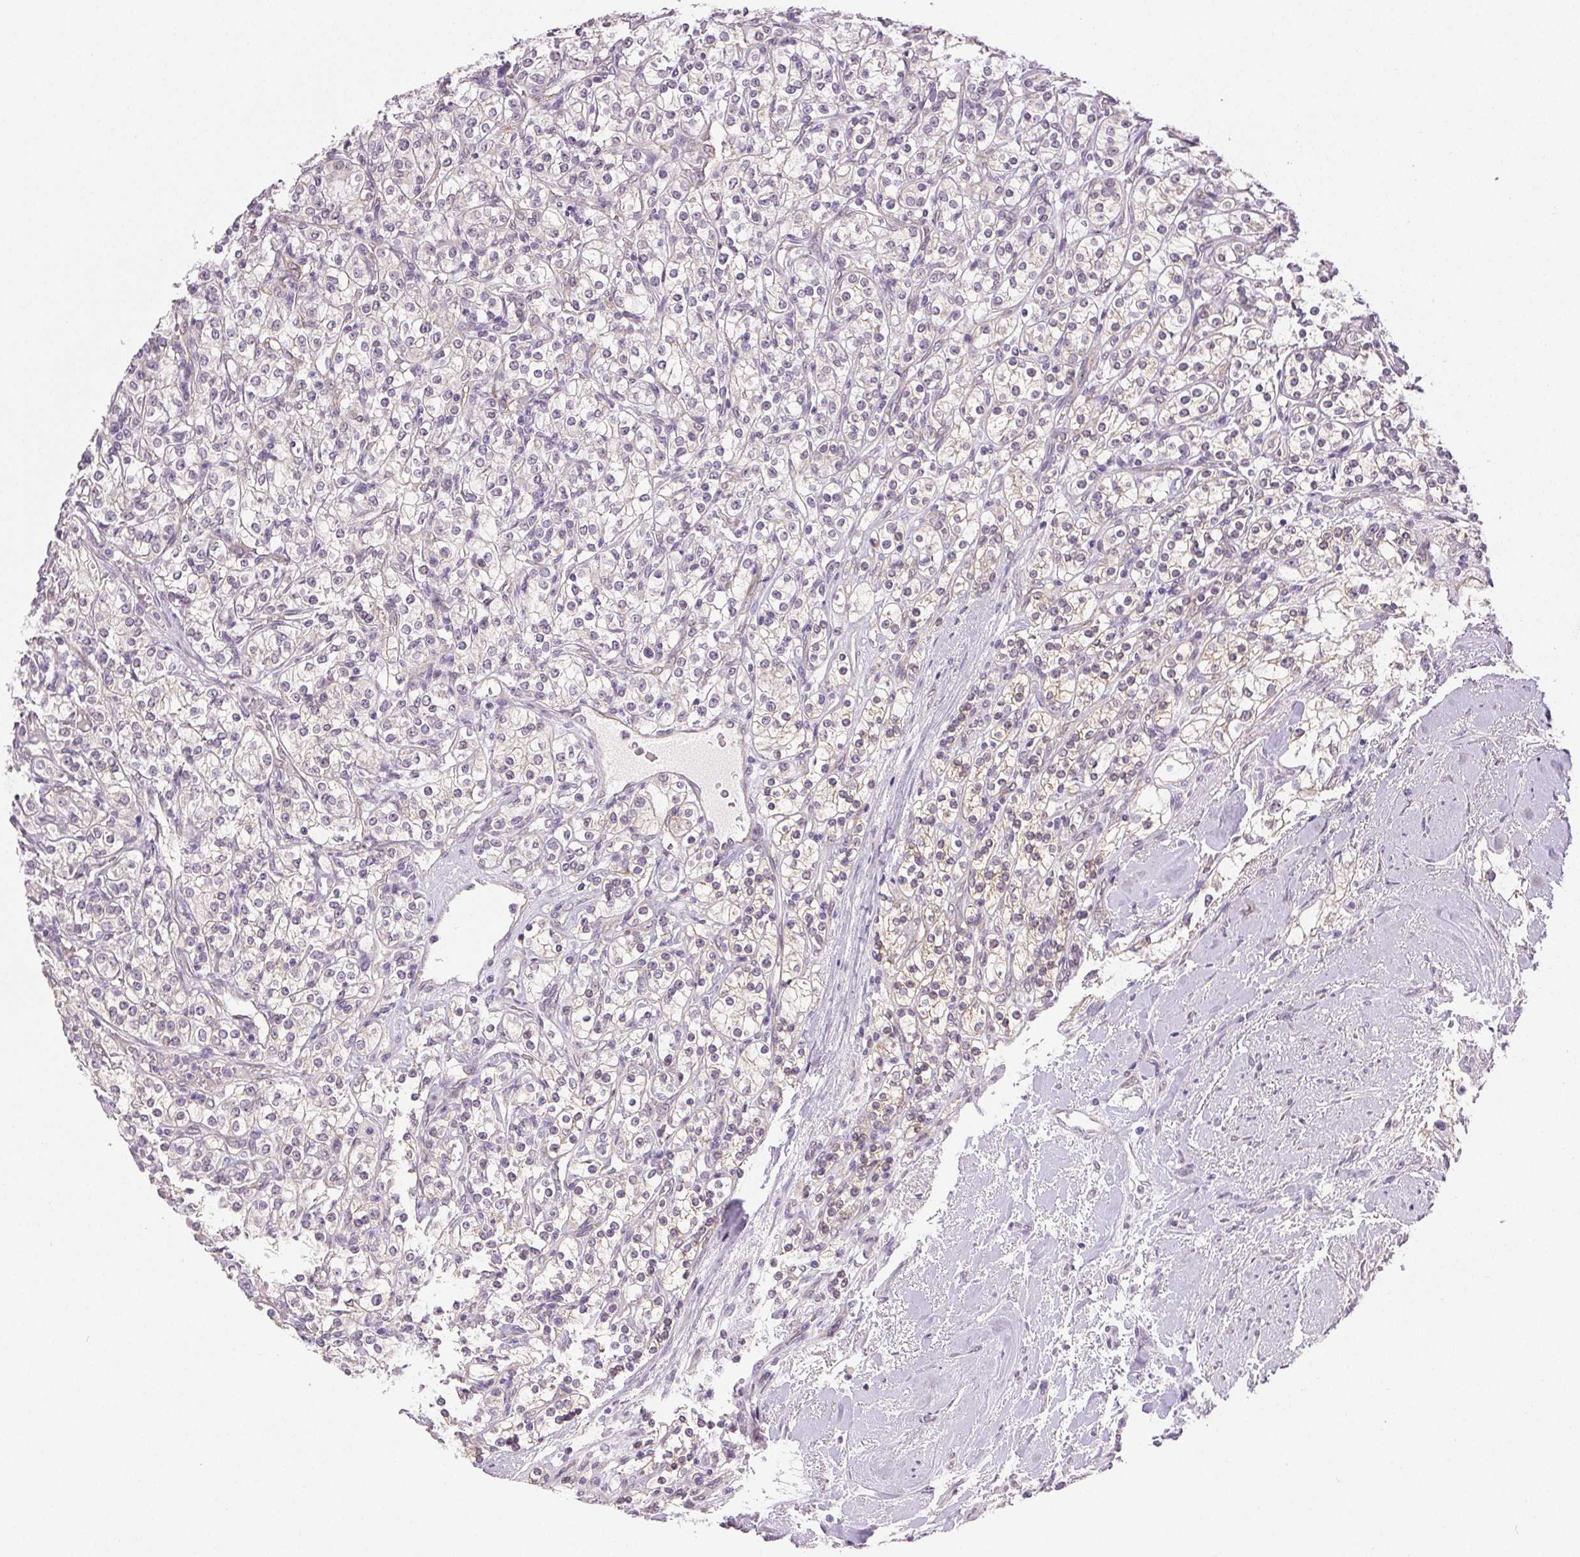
{"staining": {"intensity": "negative", "quantity": "none", "location": "none"}, "tissue": "renal cancer", "cell_type": "Tumor cells", "image_type": "cancer", "snomed": [{"axis": "morphology", "description": "Adenocarcinoma, NOS"}, {"axis": "topography", "description": "Kidney"}], "caption": "The micrograph demonstrates no staining of tumor cells in renal adenocarcinoma.", "gene": "PLCB1", "patient": {"sex": "male", "age": 77}}